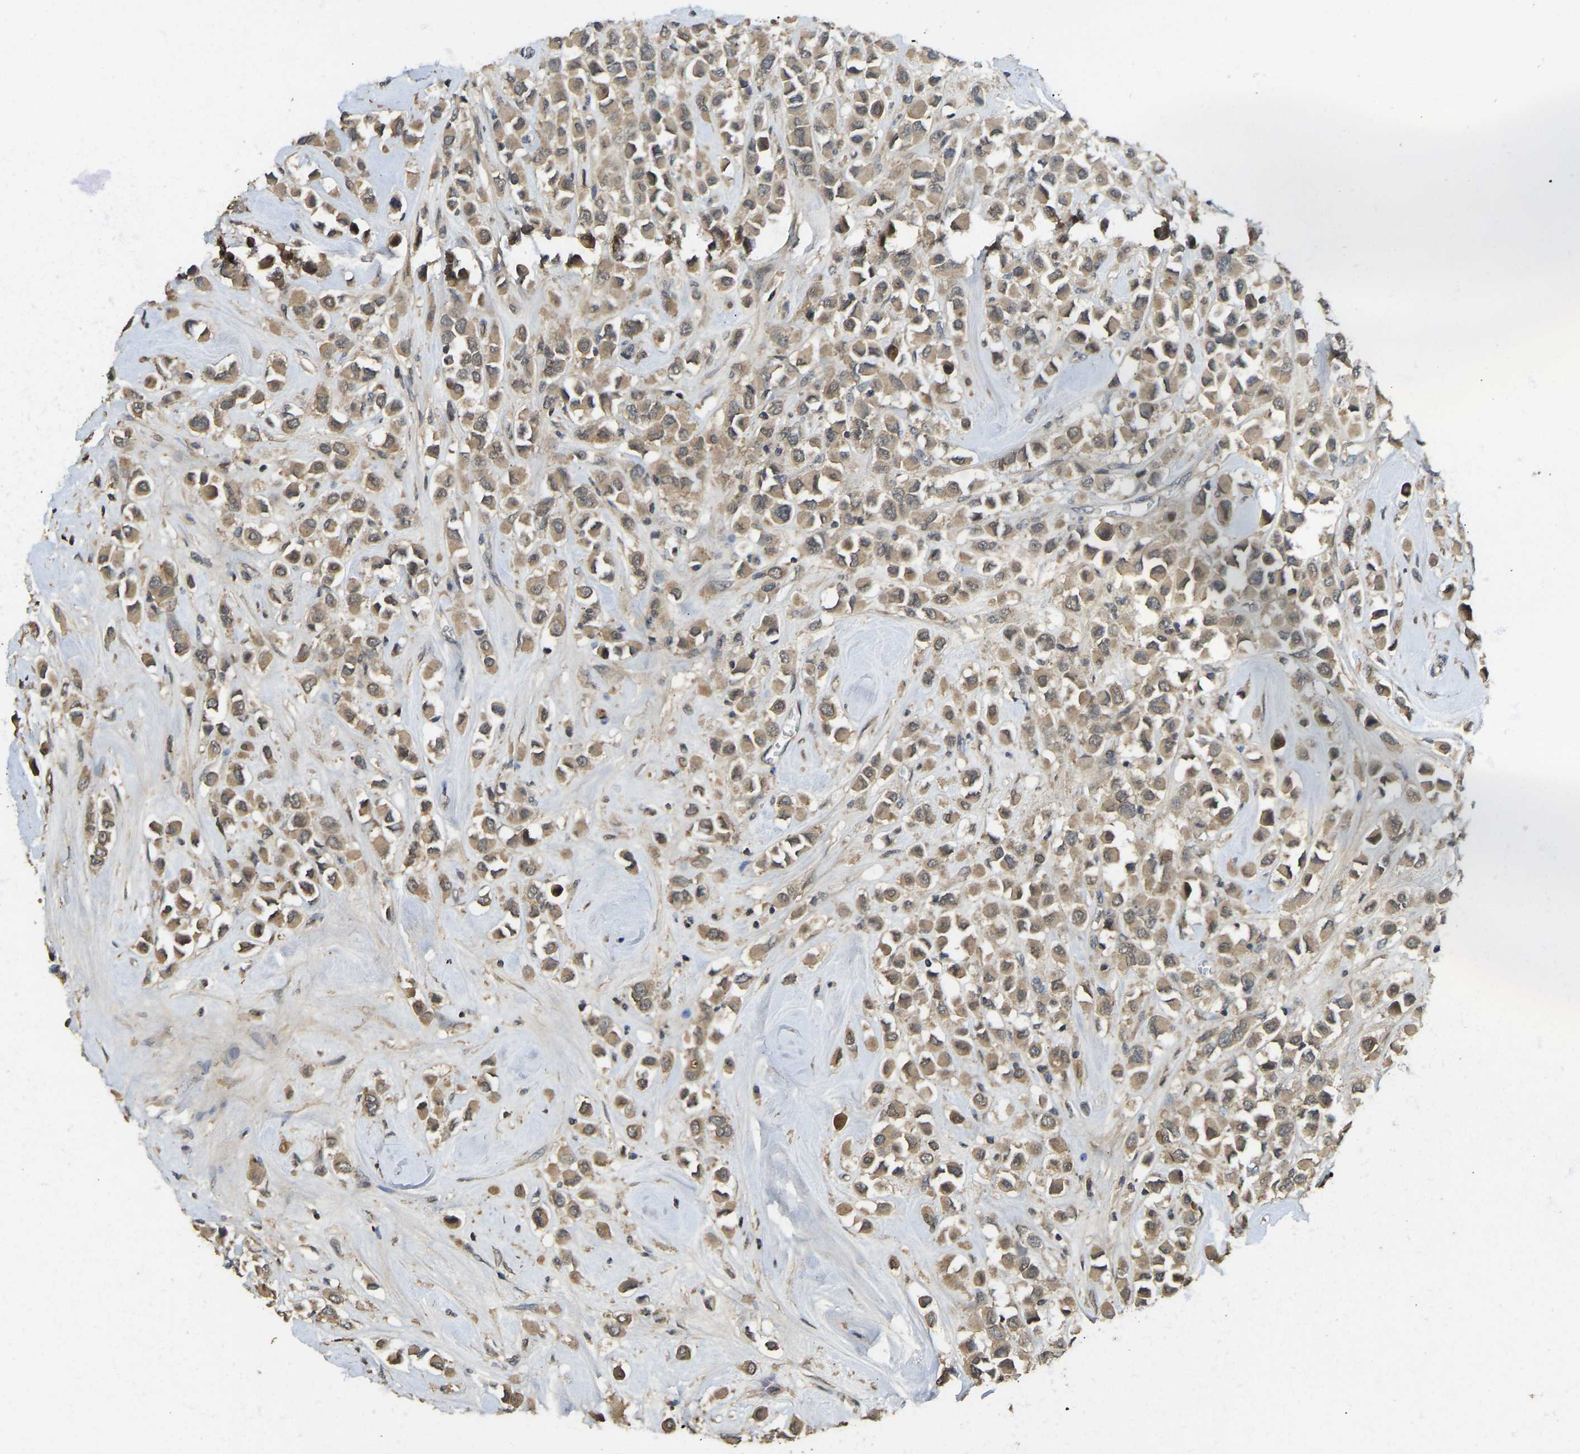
{"staining": {"intensity": "moderate", "quantity": ">75%", "location": "cytoplasmic/membranous"}, "tissue": "breast cancer", "cell_type": "Tumor cells", "image_type": "cancer", "snomed": [{"axis": "morphology", "description": "Duct carcinoma"}, {"axis": "topography", "description": "Breast"}], "caption": "Infiltrating ductal carcinoma (breast) was stained to show a protein in brown. There is medium levels of moderate cytoplasmic/membranous expression in approximately >75% of tumor cells.", "gene": "NDRG3", "patient": {"sex": "female", "age": 61}}